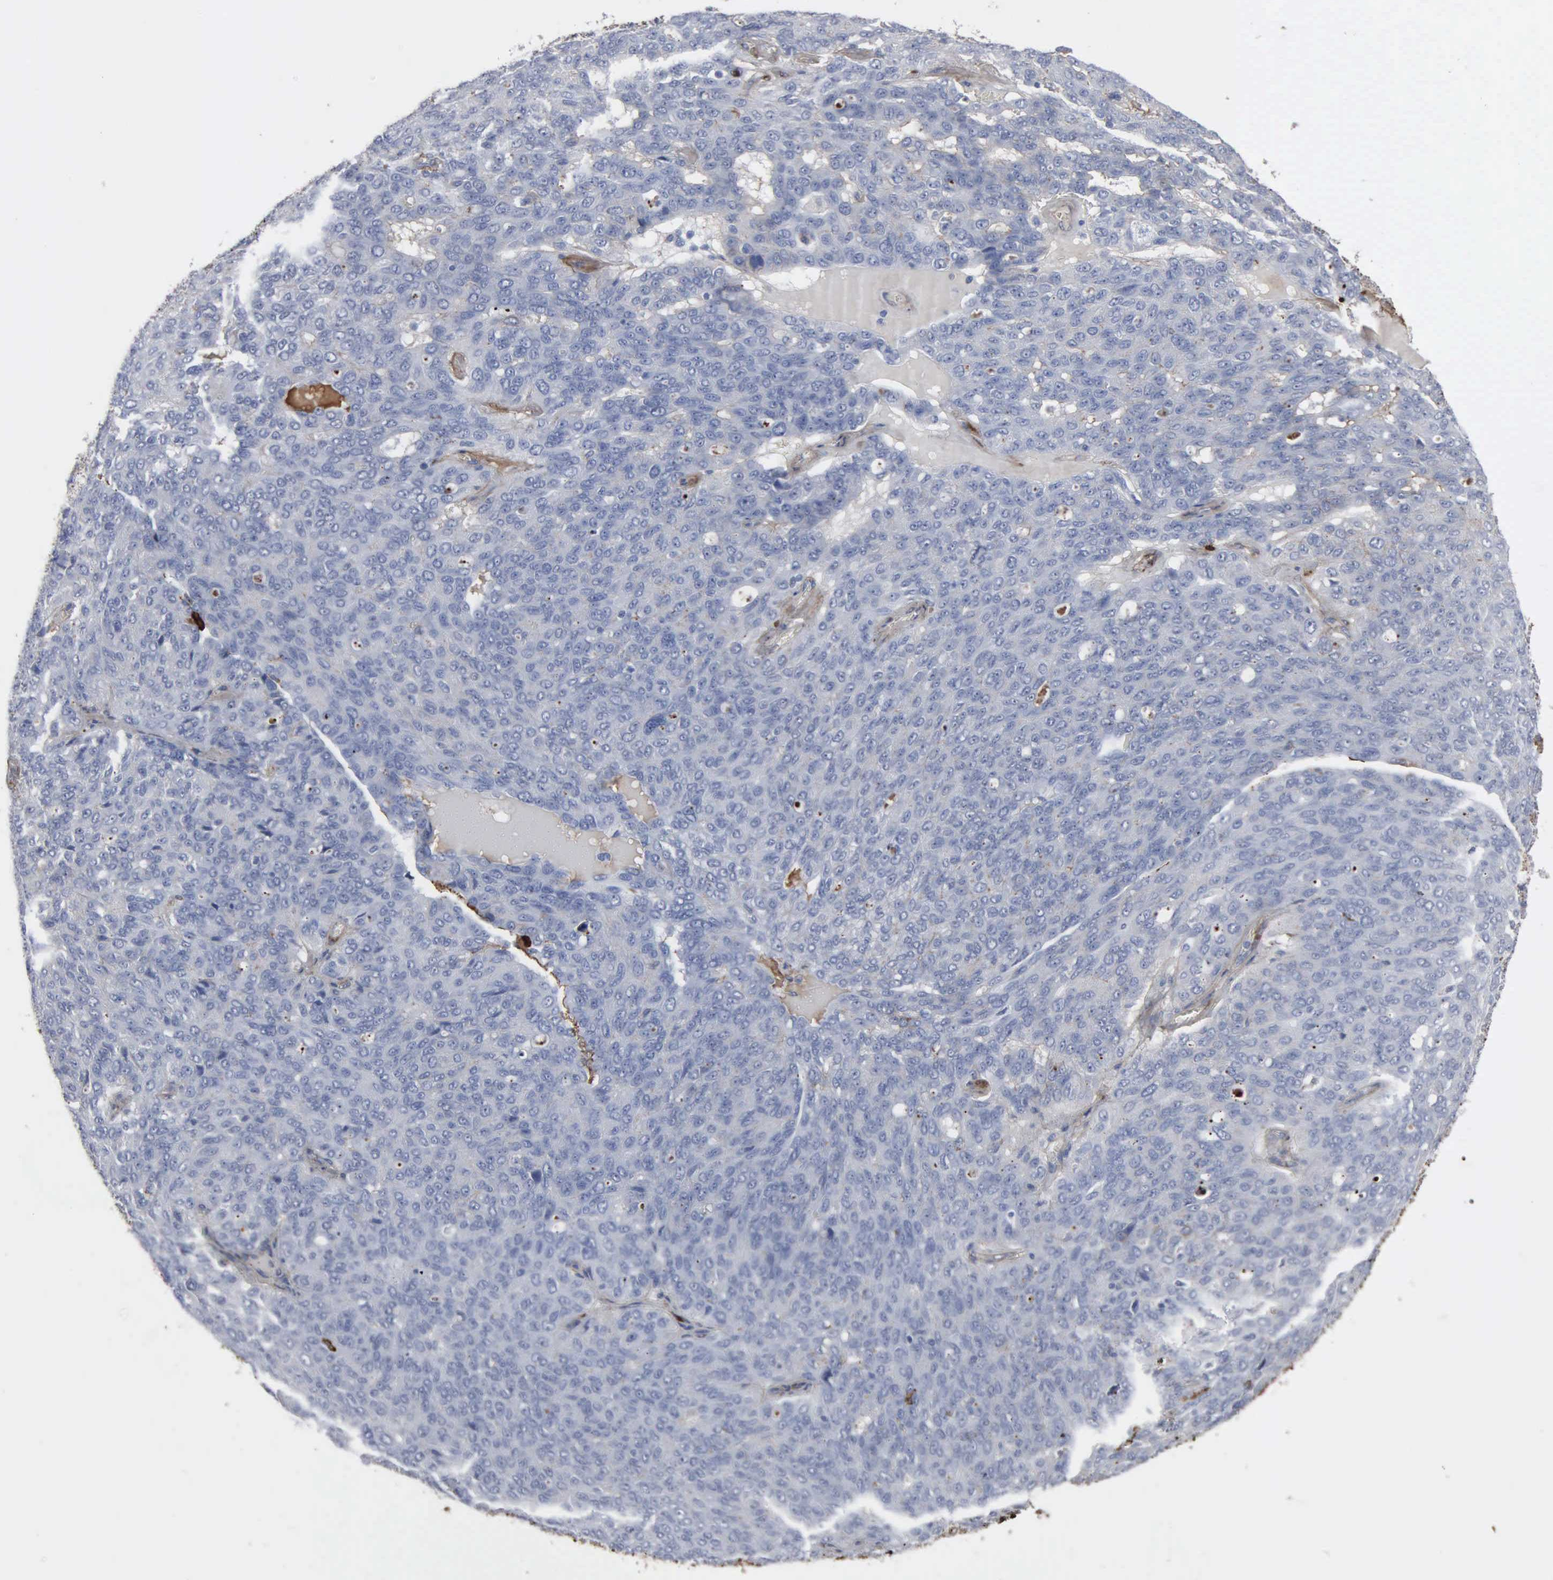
{"staining": {"intensity": "weak", "quantity": "<25%", "location": "cytoplasmic/membranous"}, "tissue": "ovarian cancer", "cell_type": "Tumor cells", "image_type": "cancer", "snomed": [{"axis": "morphology", "description": "Carcinoma, endometroid"}, {"axis": "topography", "description": "Ovary"}], "caption": "Immunohistochemical staining of ovarian endometroid carcinoma shows no significant positivity in tumor cells.", "gene": "FN1", "patient": {"sex": "female", "age": 60}}